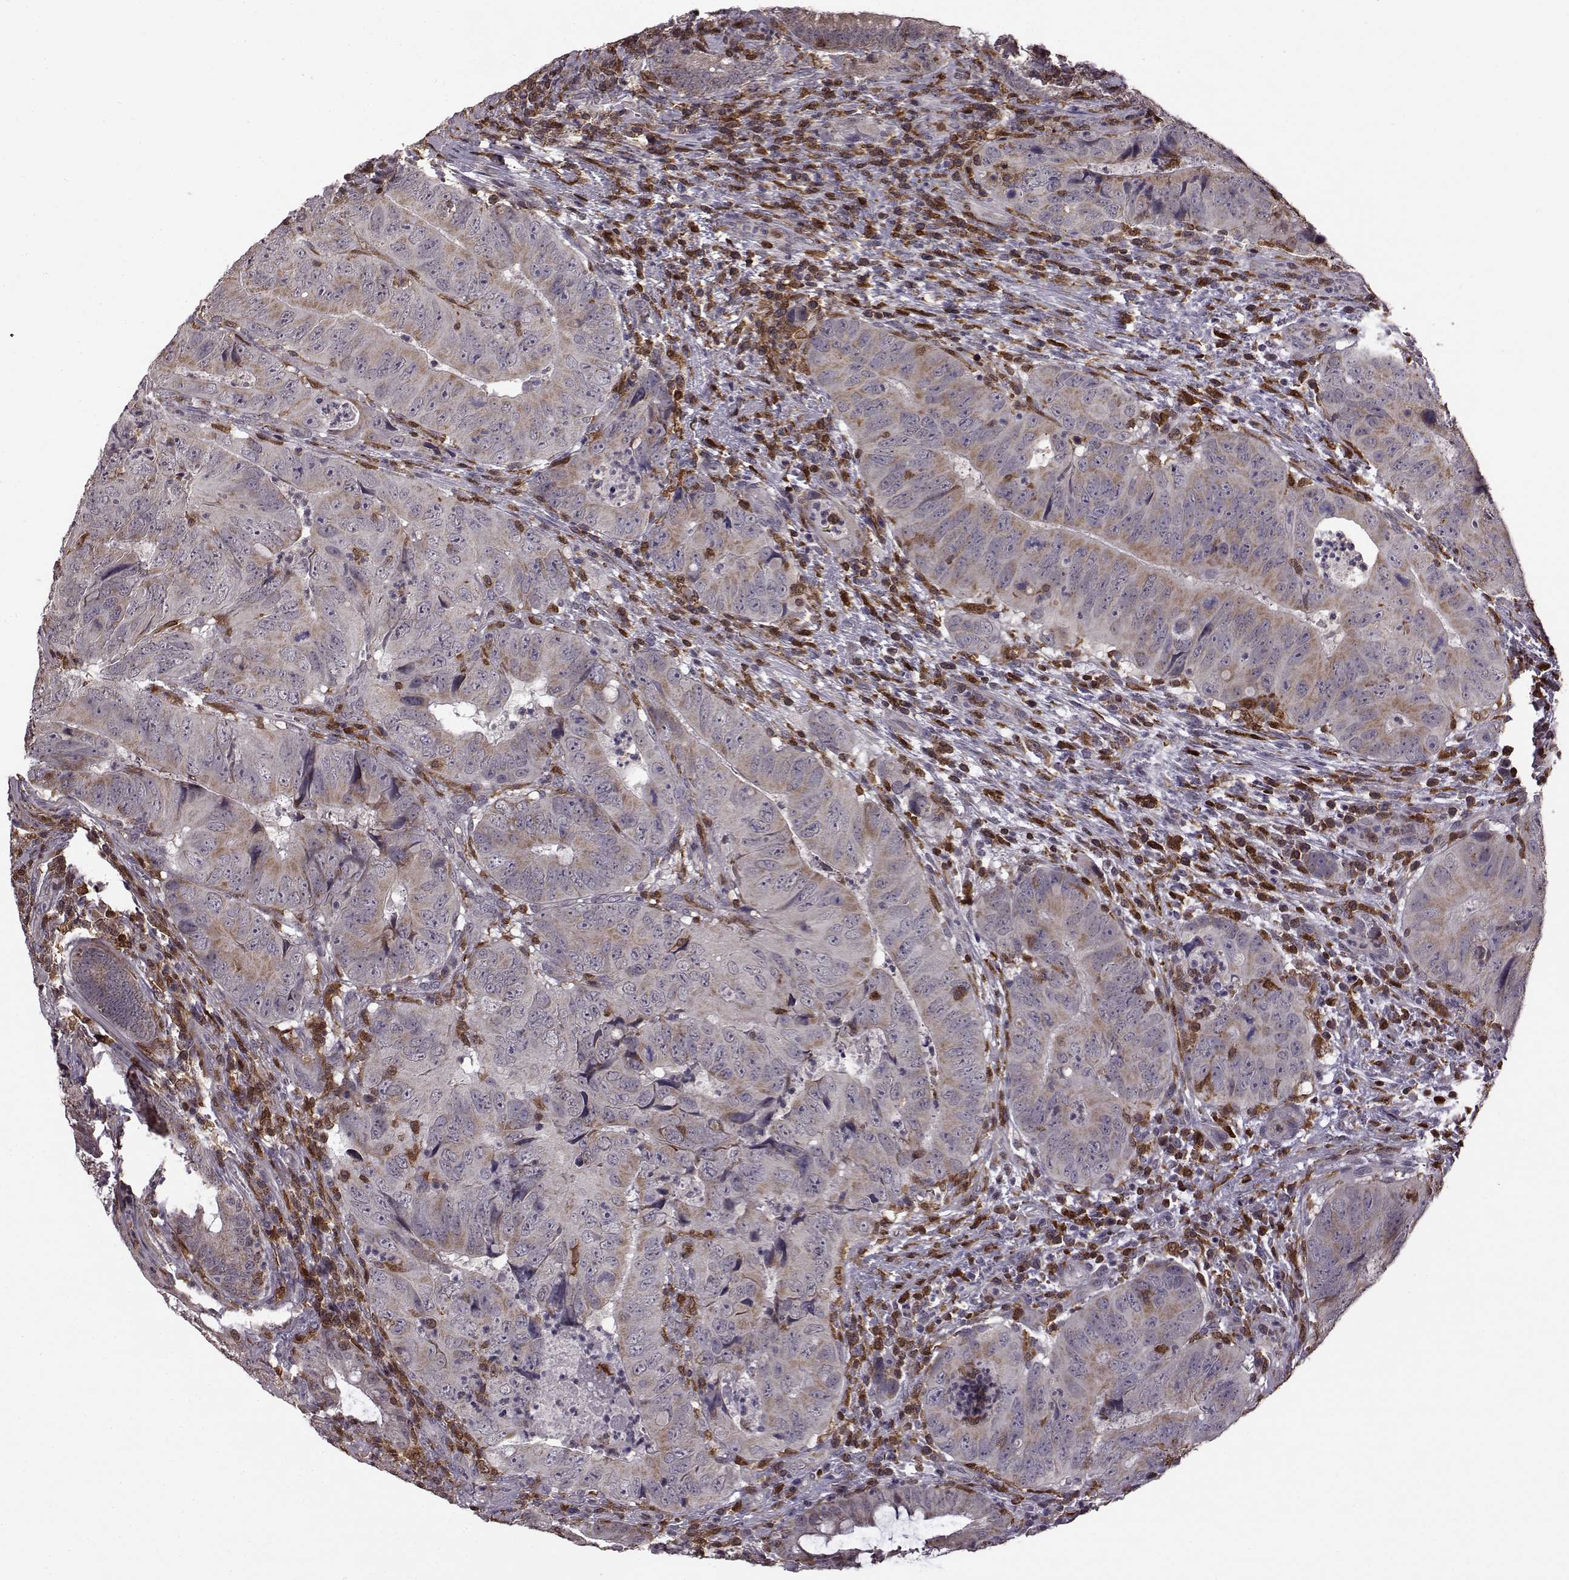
{"staining": {"intensity": "negative", "quantity": "none", "location": "none"}, "tissue": "colorectal cancer", "cell_type": "Tumor cells", "image_type": "cancer", "snomed": [{"axis": "morphology", "description": "Adenocarcinoma, NOS"}, {"axis": "topography", "description": "Colon"}], "caption": "This is an immunohistochemistry (IHC) image of colorectal cancer (adenocarcinoma). There is no expression in tumor cells.", "gene": "DOK2", "patient": {"sex": "male", "age": 79}}